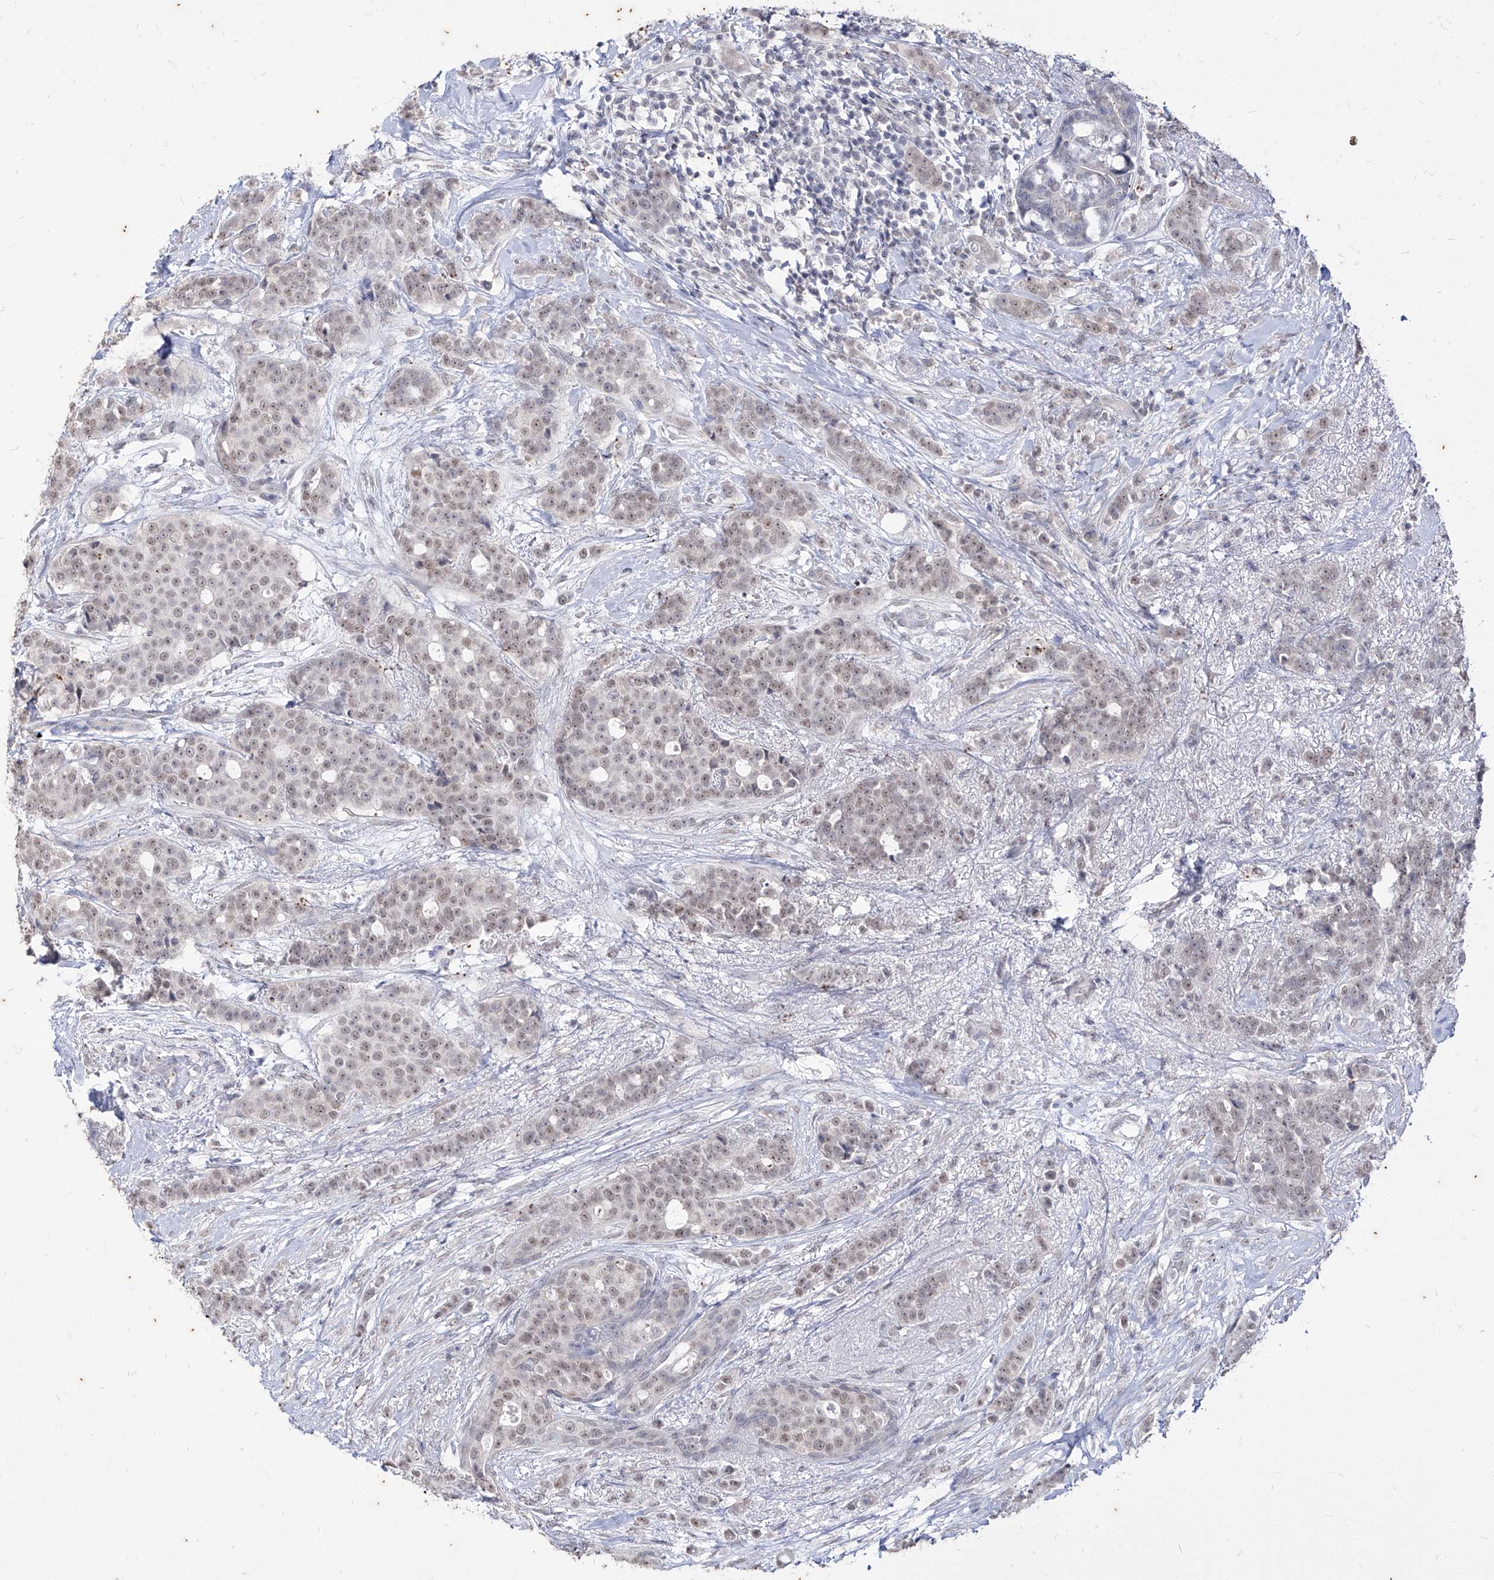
{"staining": {"intensity": "weak", "quantity": ">75%", "location": "nuclear"}, "tissue": "breast cancer", "cell_type": "Tumor cells", "image_type": "cancer", "snomed": [{"axis": "morphology", "description": "Lobular carcinoma"}, {"axis": "topography", "description": "Breast"}], "caption": "Immunohistochemical staining of human breast cancer (lobular carcinoma) demonstrates low levels of weak nuclear staining in approximately >75% of tumor cells. Nuclei are stained in blue.", "gene": "PHF20L1", "patient": {"sex": "female", "age": 51}}